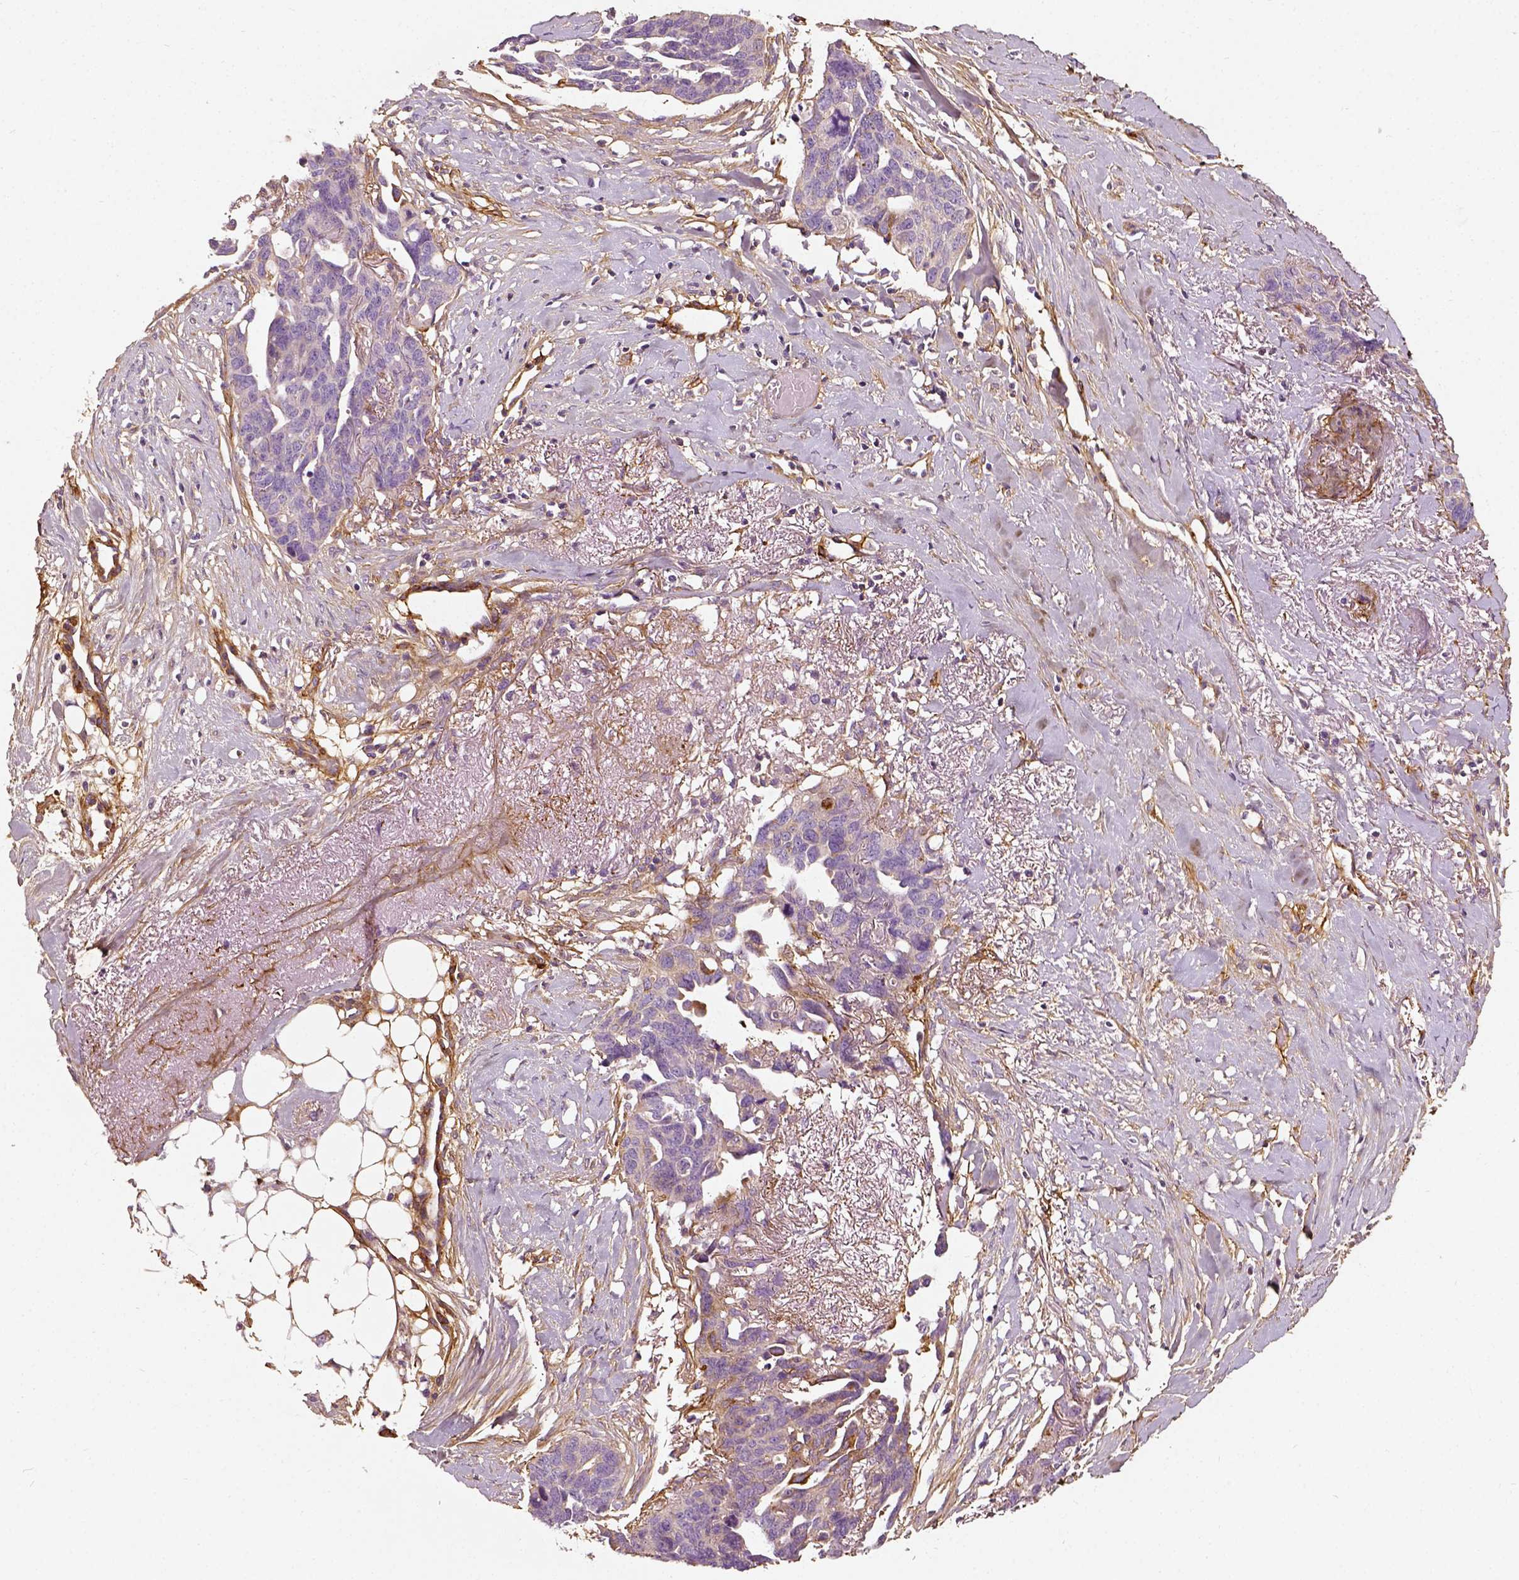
{"staining": {"intensity": "negative", "quantity": "none", "location": "none"}, "tissue": "ovarian cancer", "cell_type": "Tumor cells", "image_type": "cancer", "snomed": [{"axis": "morphology", "description": "Cystadenocarcinoma, serous, NOS"}, {"axis": "topography", "description": "Ovary"}], "caption": "High power microscopy image of an IHC histopathology image of serous cystadenocarcinoma (ovarian), revealing no significant staining in tumor cells.", "gene": "COL6A2", "patient": {"sex": "female", "age": 69}}